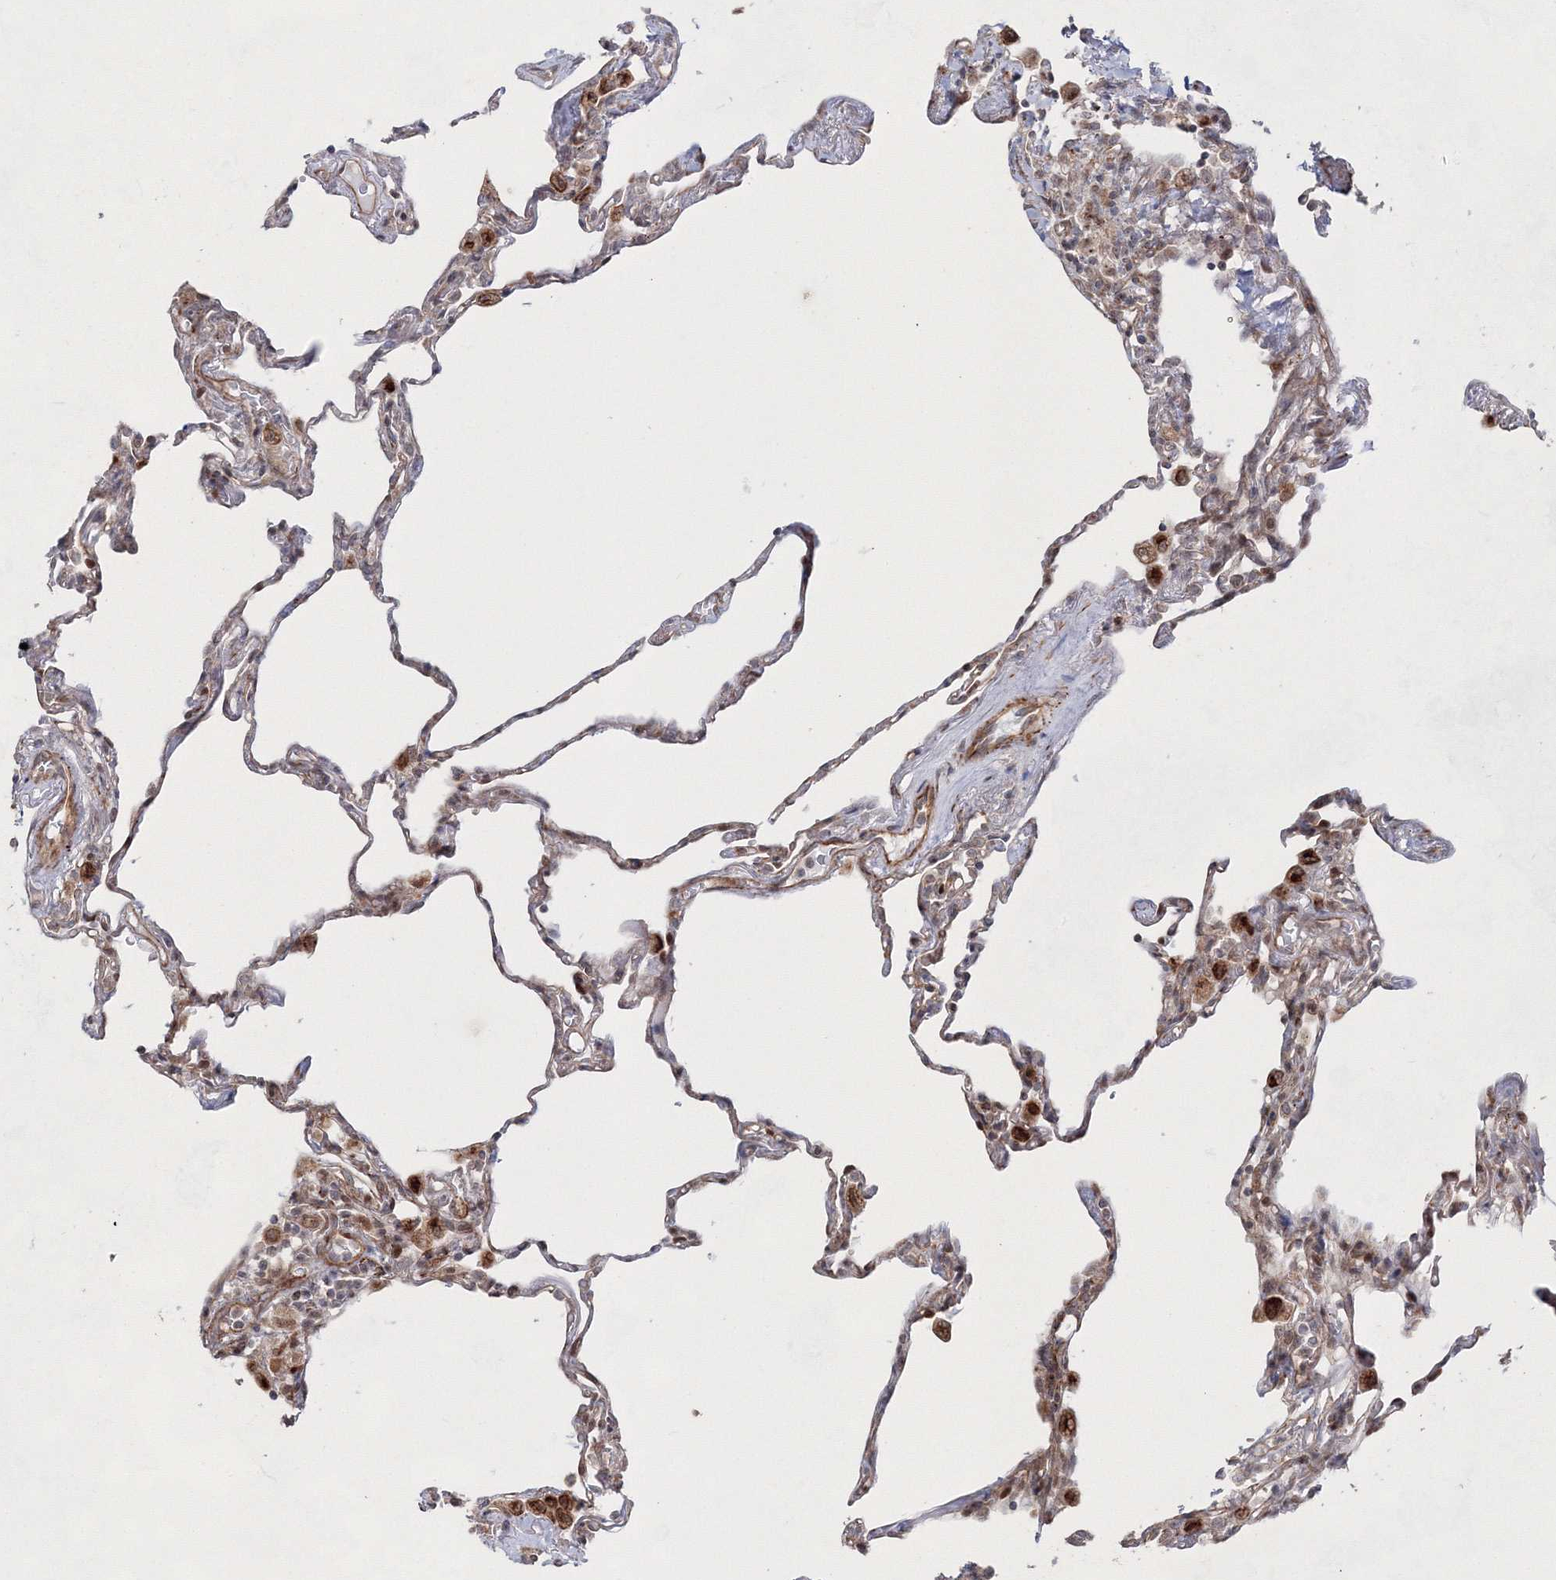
{"staining": {"intensity": "weak", "quantity": "25%-75%", "location": "cytoplasmic/membranous"}, "tissue": "lung", "cell_type": "Alveolar cells", "image_type": "normal", "snomed": [{"axis": "morphology", "description": "Normal tissue, NOS"}, {"axis": "topography", "description": "Lung"}], "caption": "Lung stained with immunohistochemistry displays weak cytoplasmic/membranous positivity in about 25%-75% of alveolar cells.", "gene": "SNIP1", "patient": {"sex": "male", "age": 59}}